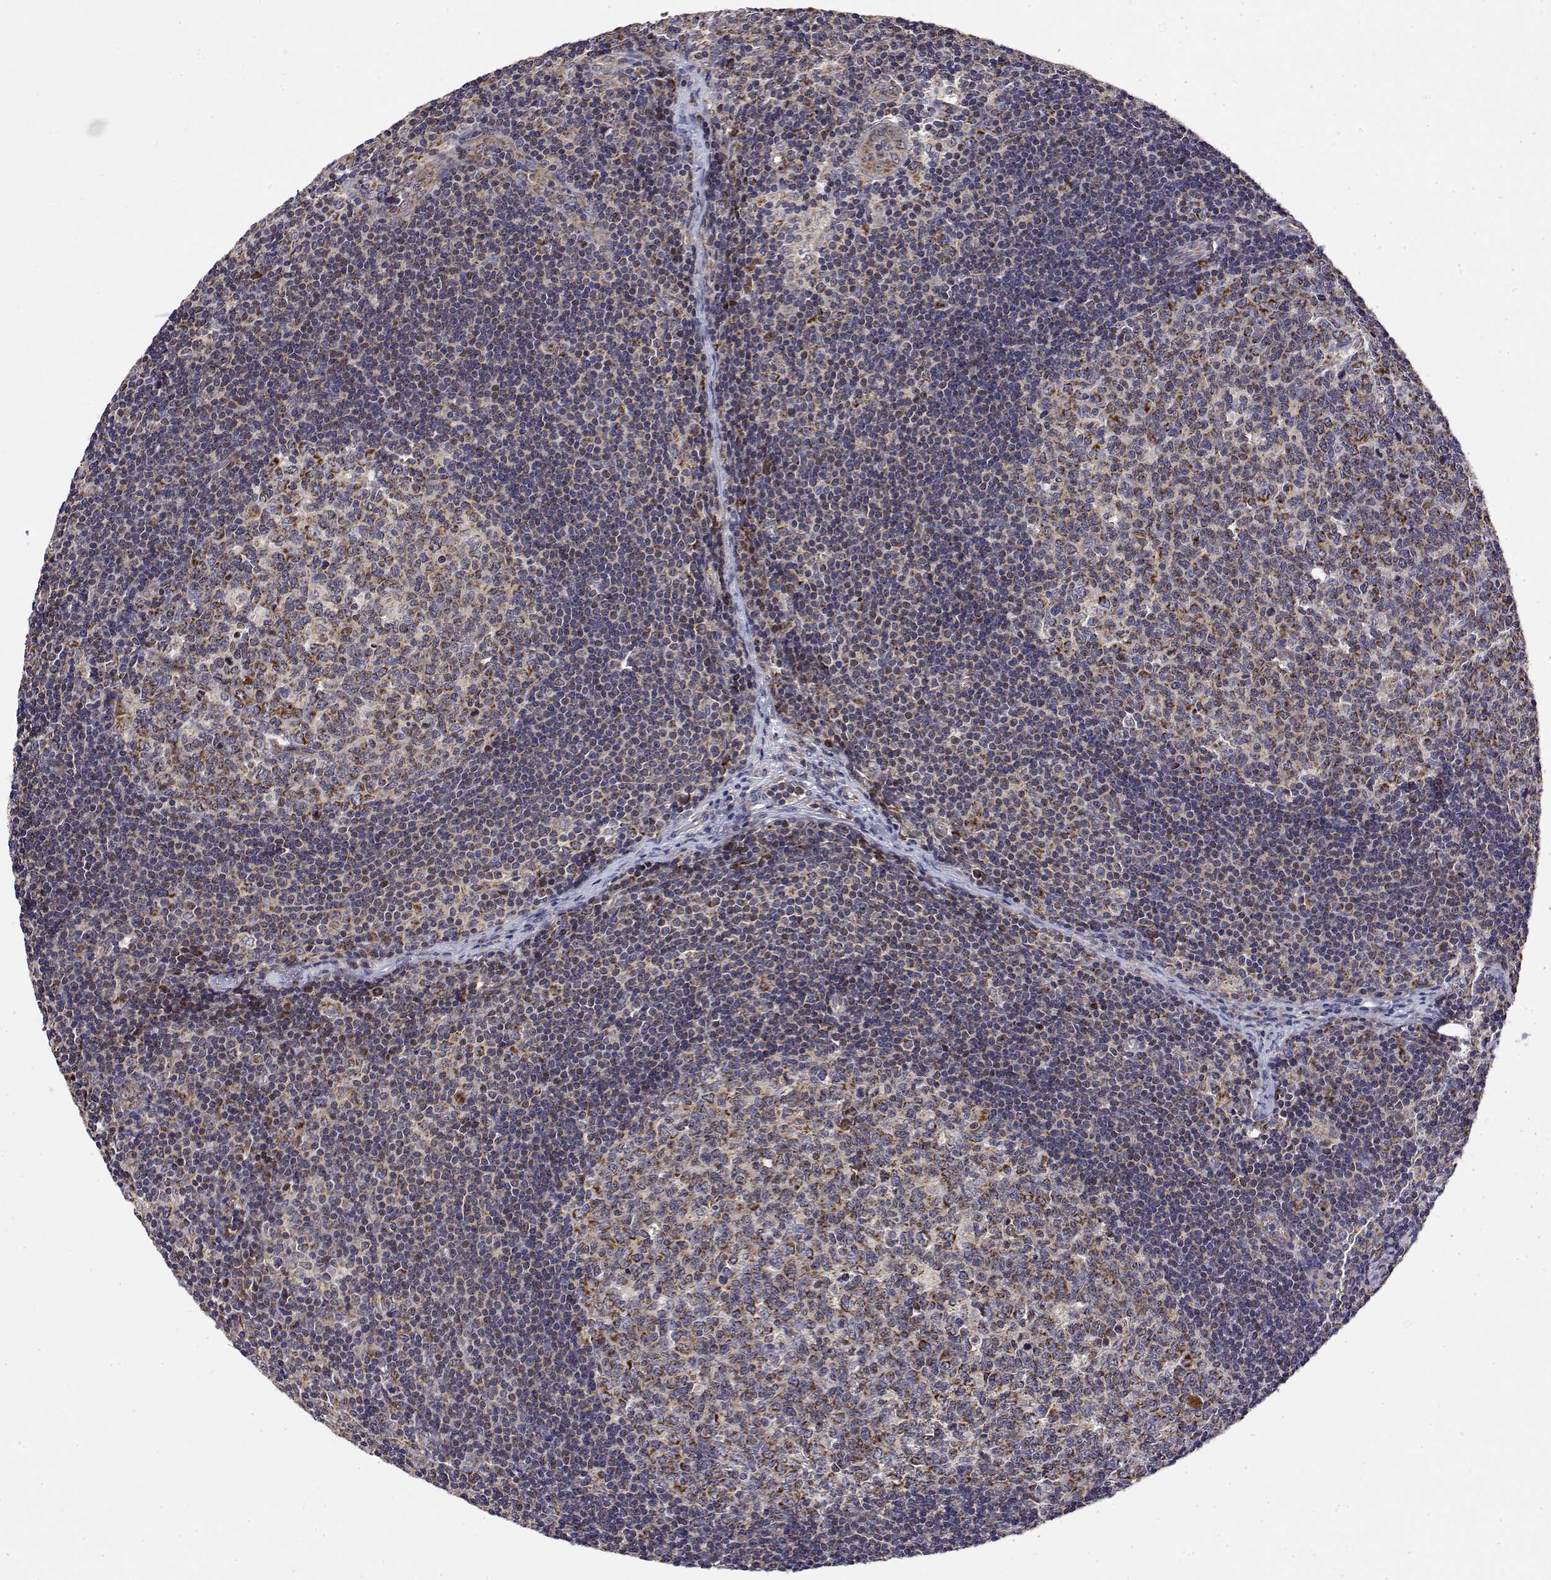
{"staining": {"intensity": "moderate", "quantity": "25%-75%", "location": "cytoplasmic/membranous"}, "tissue": "lymph node", "cell_type": "Germinal center cells", "image_type": "normal", "snomed": [{"axis": "morphology", "description": "Normal tissue, NOS"}, {"axis": "topography", "description": "Lymph node"}], "caption": "Immunohistochemistry micrograph of unremarkable lymph node: human lymph node stained using immunohistochemistry (IHC) displays medium levels of moderate protein expression localized specifically in the cytoplasmic/membranous of germinal center cells, appearing as a cytoplasmic/membranous brown color.", "gene": "GADD45GIP1", "patient": {"sex": "female", "age": 41}}